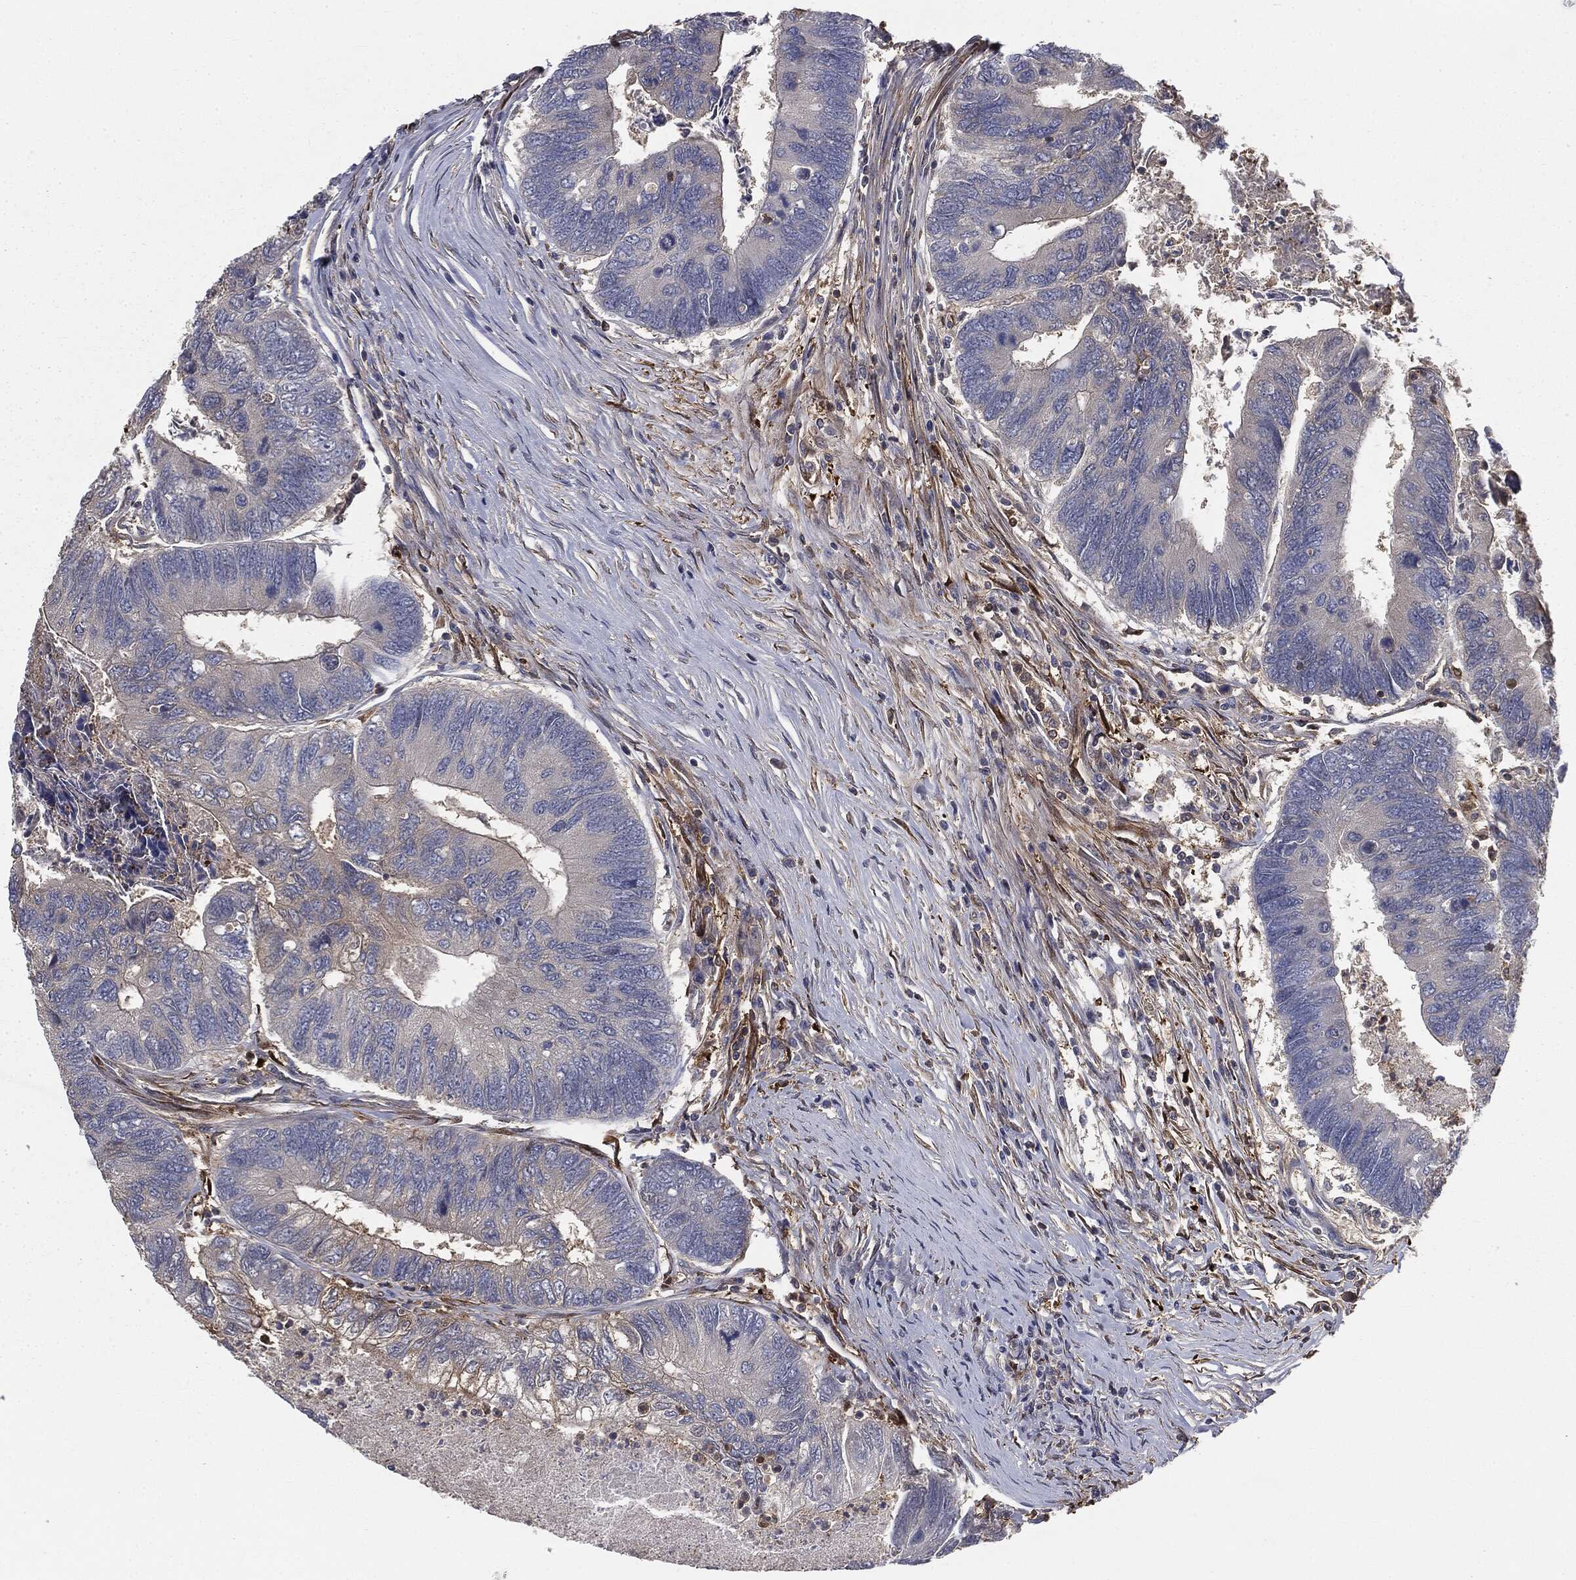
{"staining": {"intensity": "moderate", "quantity": "<25%", "location": "cytoplasmic/membranous"}, "tissue": "colorectal cancer", "cell_type": "Tumor cells", "image_type": "cancer", "snomed": [{"axis": "morphology", "description": "Adenocarcinoma, NOS"}, {"axis": "topography", "description": "Colon"}], "caption": "High-magnification brightfield microscopy of adenocarcinoma (colorectal) stained with DAB (brown) and counterstained with hematoxylin (blue). tumor cells exhibit moderate cytoplasmic/membranous positivity is appreciated in approximately<25% of cells.", "gene": "GNB5", "patient": {"sex": "female", "age": 67}}